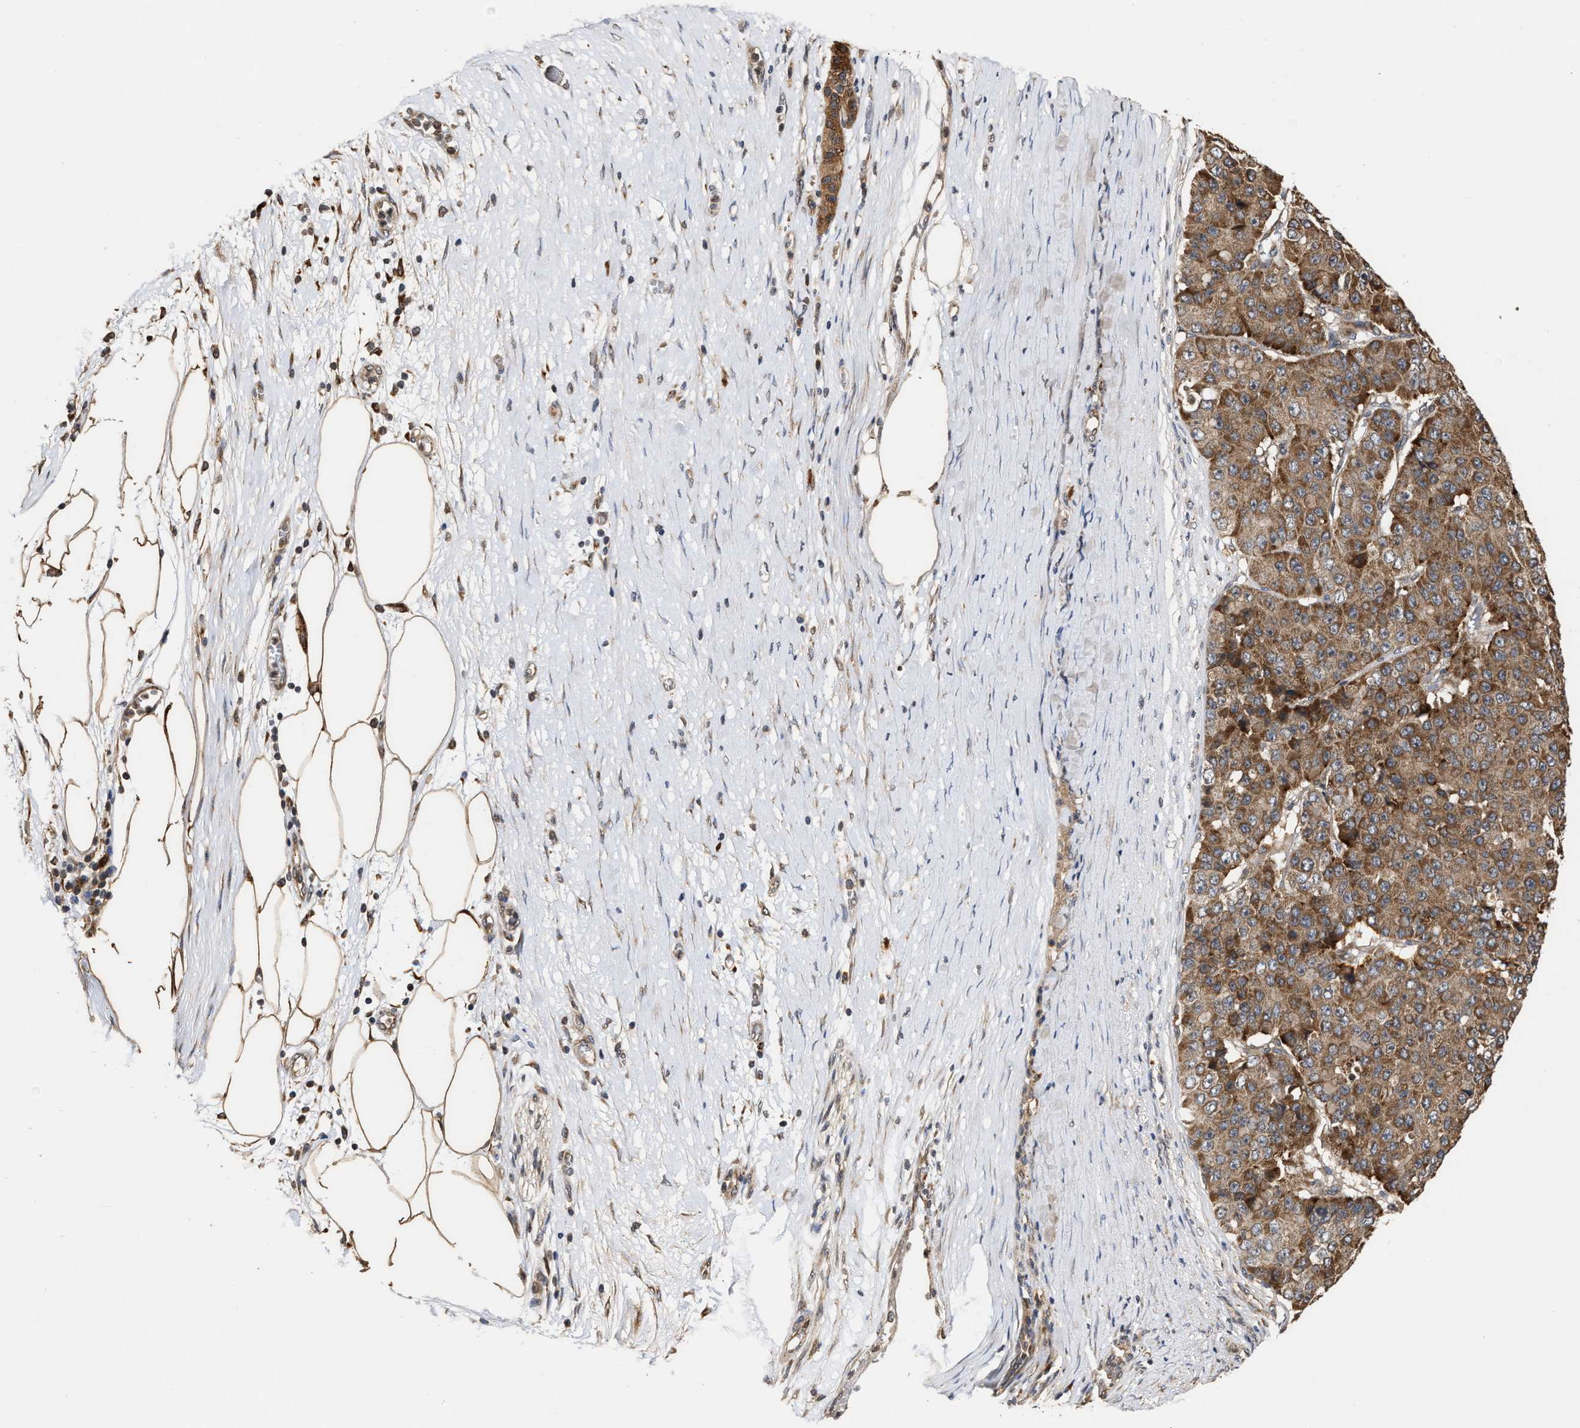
{"staining": {"intensity": "moderate", "quantity": ">75%", "location": "cytoplasmic/membranous"}, "tissue": "pancreatic cancer", "cell_type": "Tumor cells", "image_type": "cancer", "snomed": [{"axis": "morphology", "description": "Adenocarcinoma, NOS"}, {"axis": "topography", "description": "Pancreas"}], "caption": "Immunohistochemical staining of human pancreatic cancer displays moderate cytoplasmic/membranous protein expression in approximately >75% of tumor cells. Nuclei are stained in blue.", "gene": "SAR1A", "patient": {"sex": "male", "age": 50}}